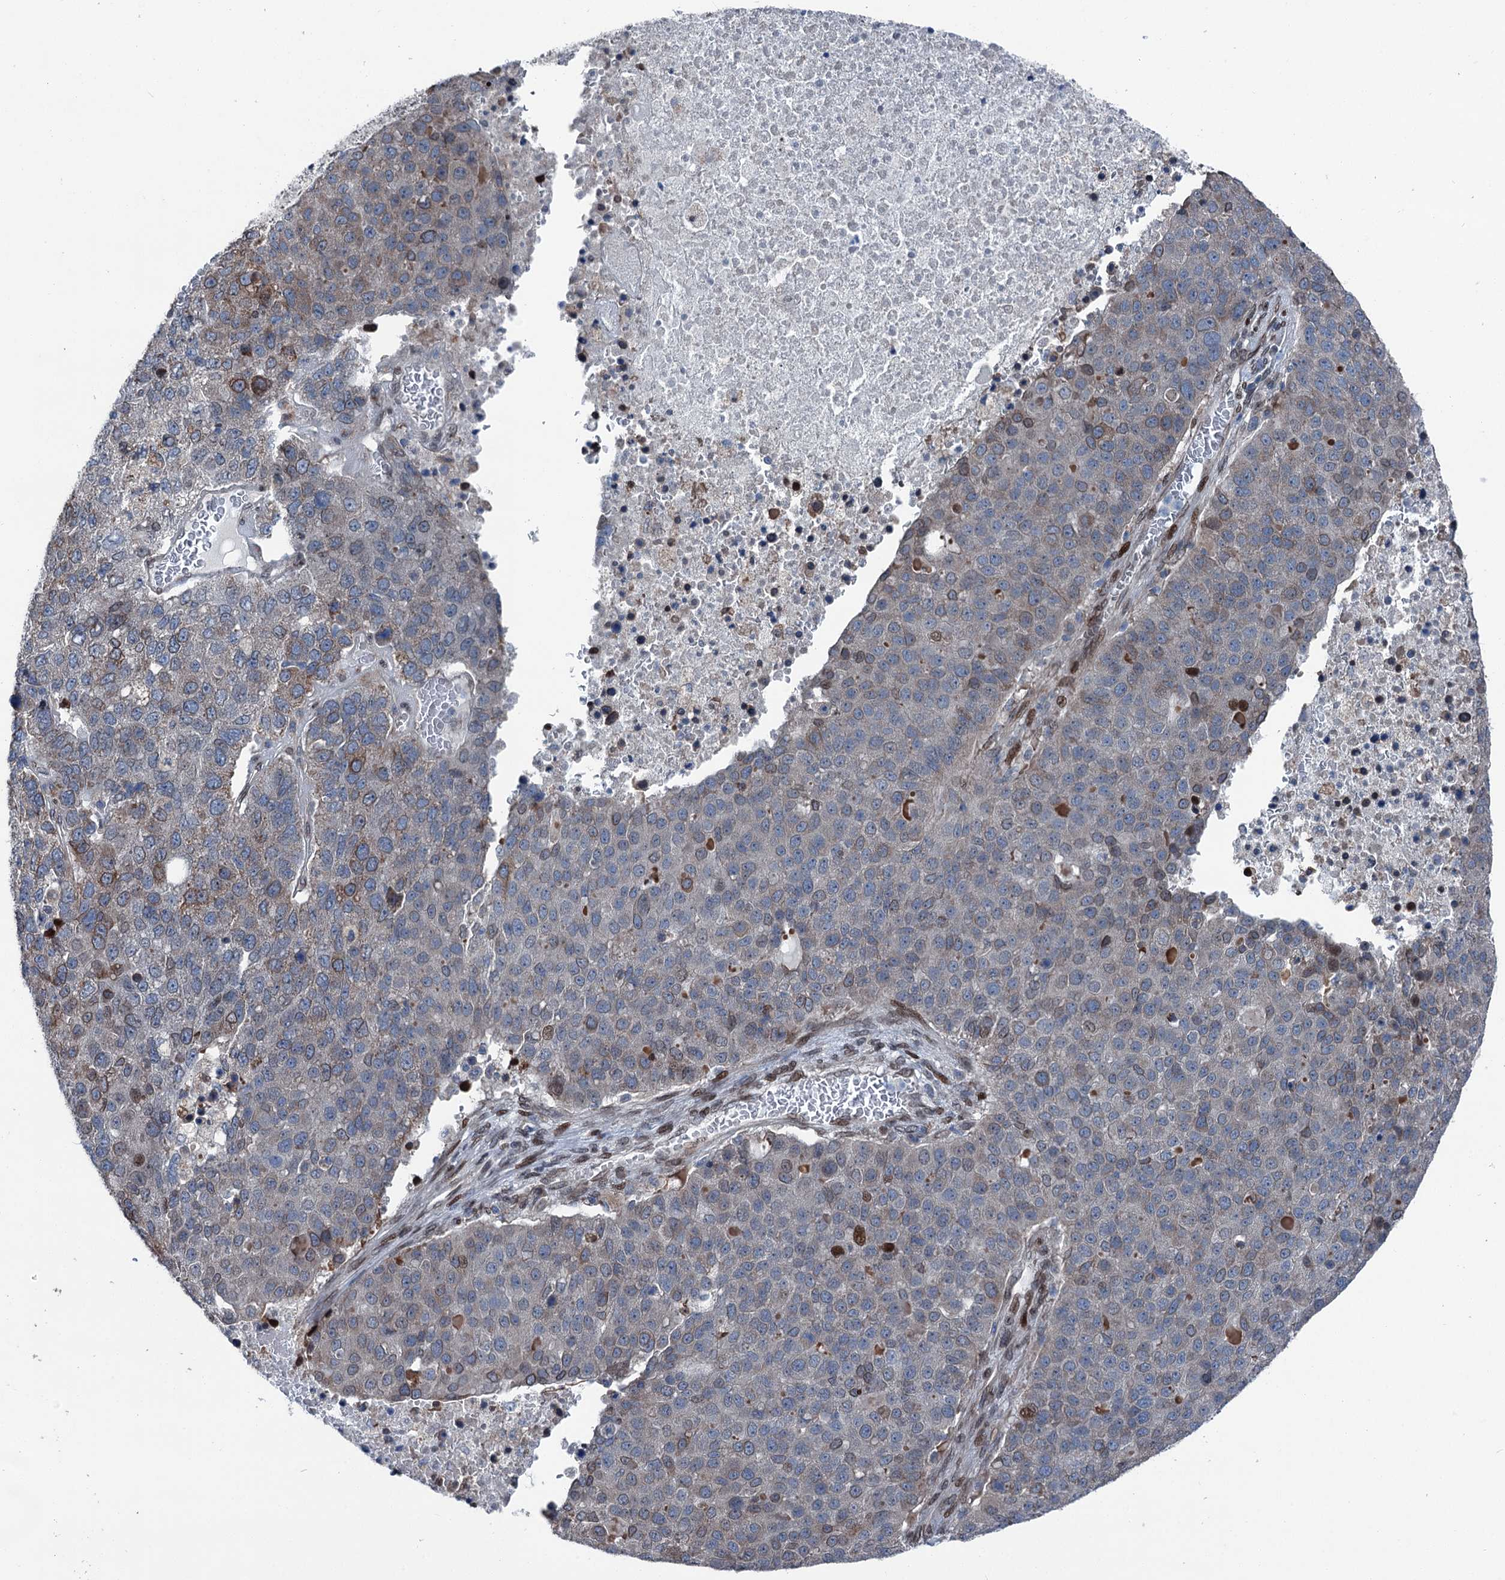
{"staining": {"intensity": "moderate", "quantity": "<25%", "location": "cytoplasmic/membranous,nuclear"}, "tissue": "pancreatic cancer", "cell_type": "Tumor cells", "image_type": "cancer", "snomed": [{"axis": "morphology", "description": "Adenocarcinoma, NOS"}, {"axis": "topography", "description": "Pancreas"}], "caption": "A histopathology image showing moderate cytoplasmic/membranous and nuclear staining in about <25% of tumor cells in pancreatic cancer, as visualized by brown immunohistochemical staining.", "gene": "MRPL14", "patient": {"sex": "female", "age": 61}}